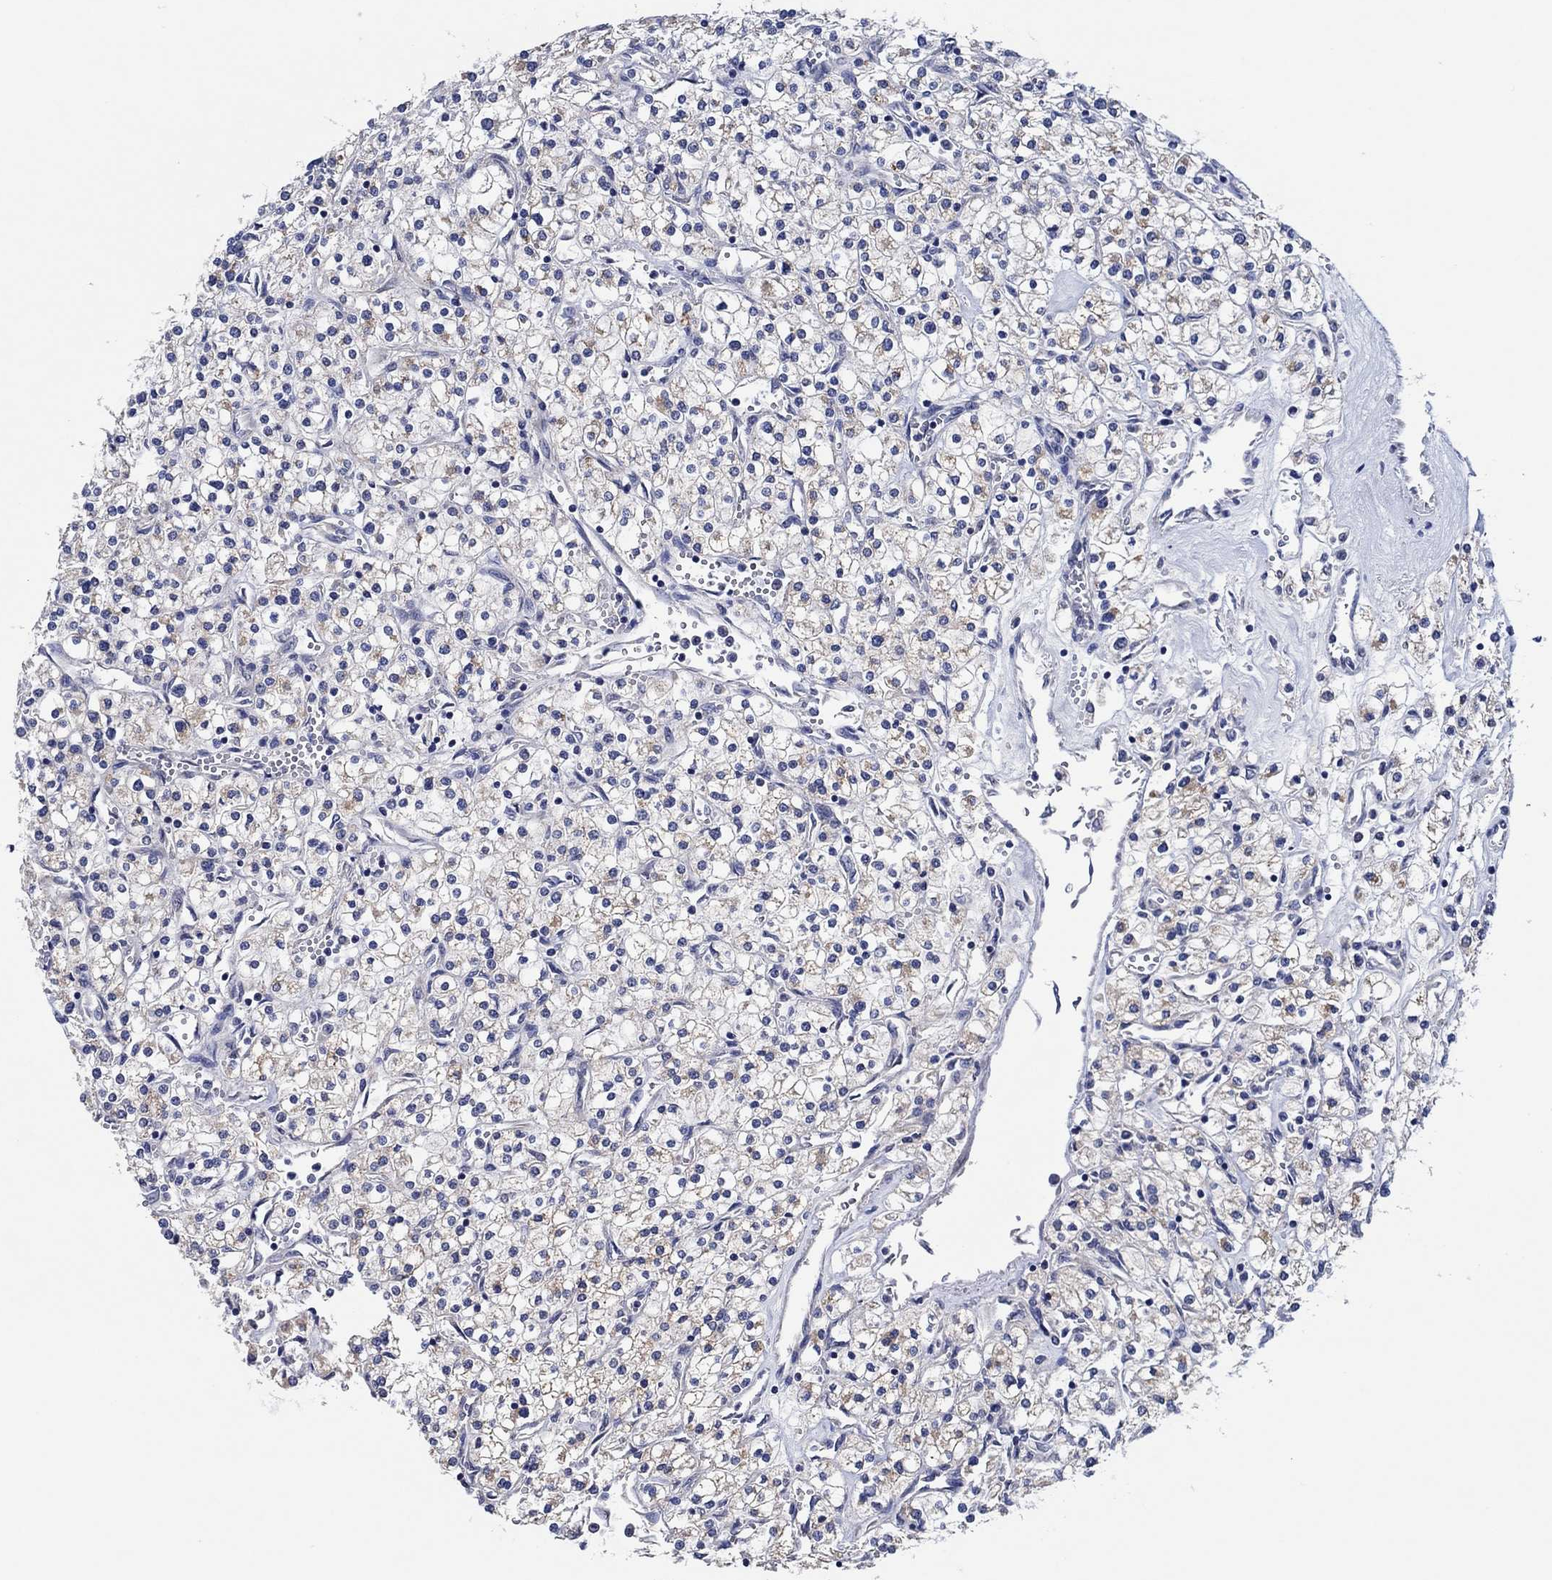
{"staining": {"intensity": "weak", "quantity": "25%-75%", "location": "cytoplasmic/membranous"}, "tissue": "renal cancer", "cell_type": "Tumor cells", "image_type": "cancer", "snomed": [{"axis": "morphology", "description": "Adenocarcinoma, NOS"}, {"axis": "topography", "description": "Kidney"}], "caption": "Renal cancer tissue displays weak cytoplasmic/membranous positivity in about 25%-75% of tumor cells", "gene": "PRRT3", "patient": {"sex": "male", "age": 80}}